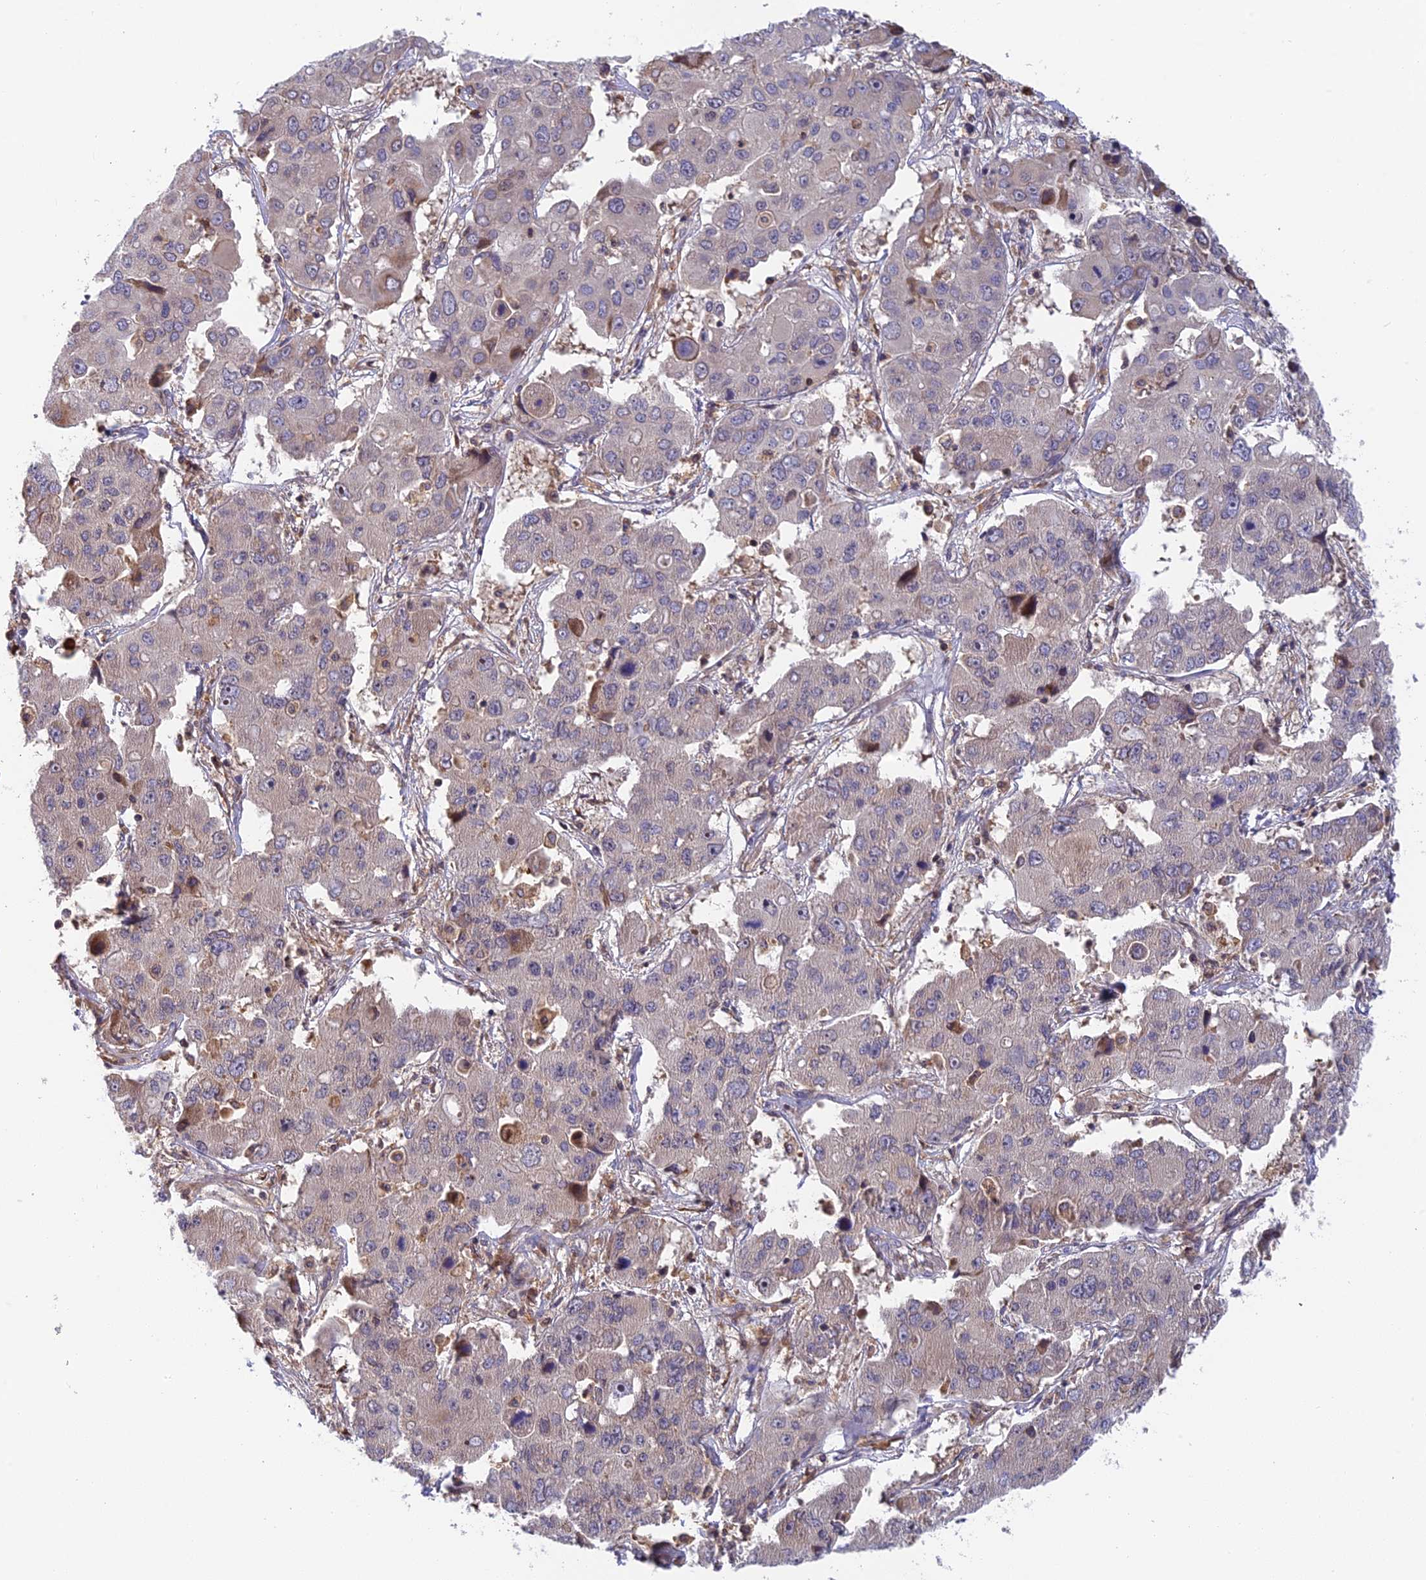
{"staining": {"intensity": "negative", "quantity": "none", "location": "none"}, "tissue": "liver cancer", "cell_type": "Tumor cells", "image_type": "cancer", "snomed": [{"axis": "morphology", "description": "Cholangiocarcinoma"}, {"axis": "topography", "description": "Liver"}], "caption": "DAB immunohistochemical staining of human liver cholangiocarcinoma exhibits no significant expression in tumor cells.", "gene": "IPO5", "patient": {"sex": "male", "age": 67}}